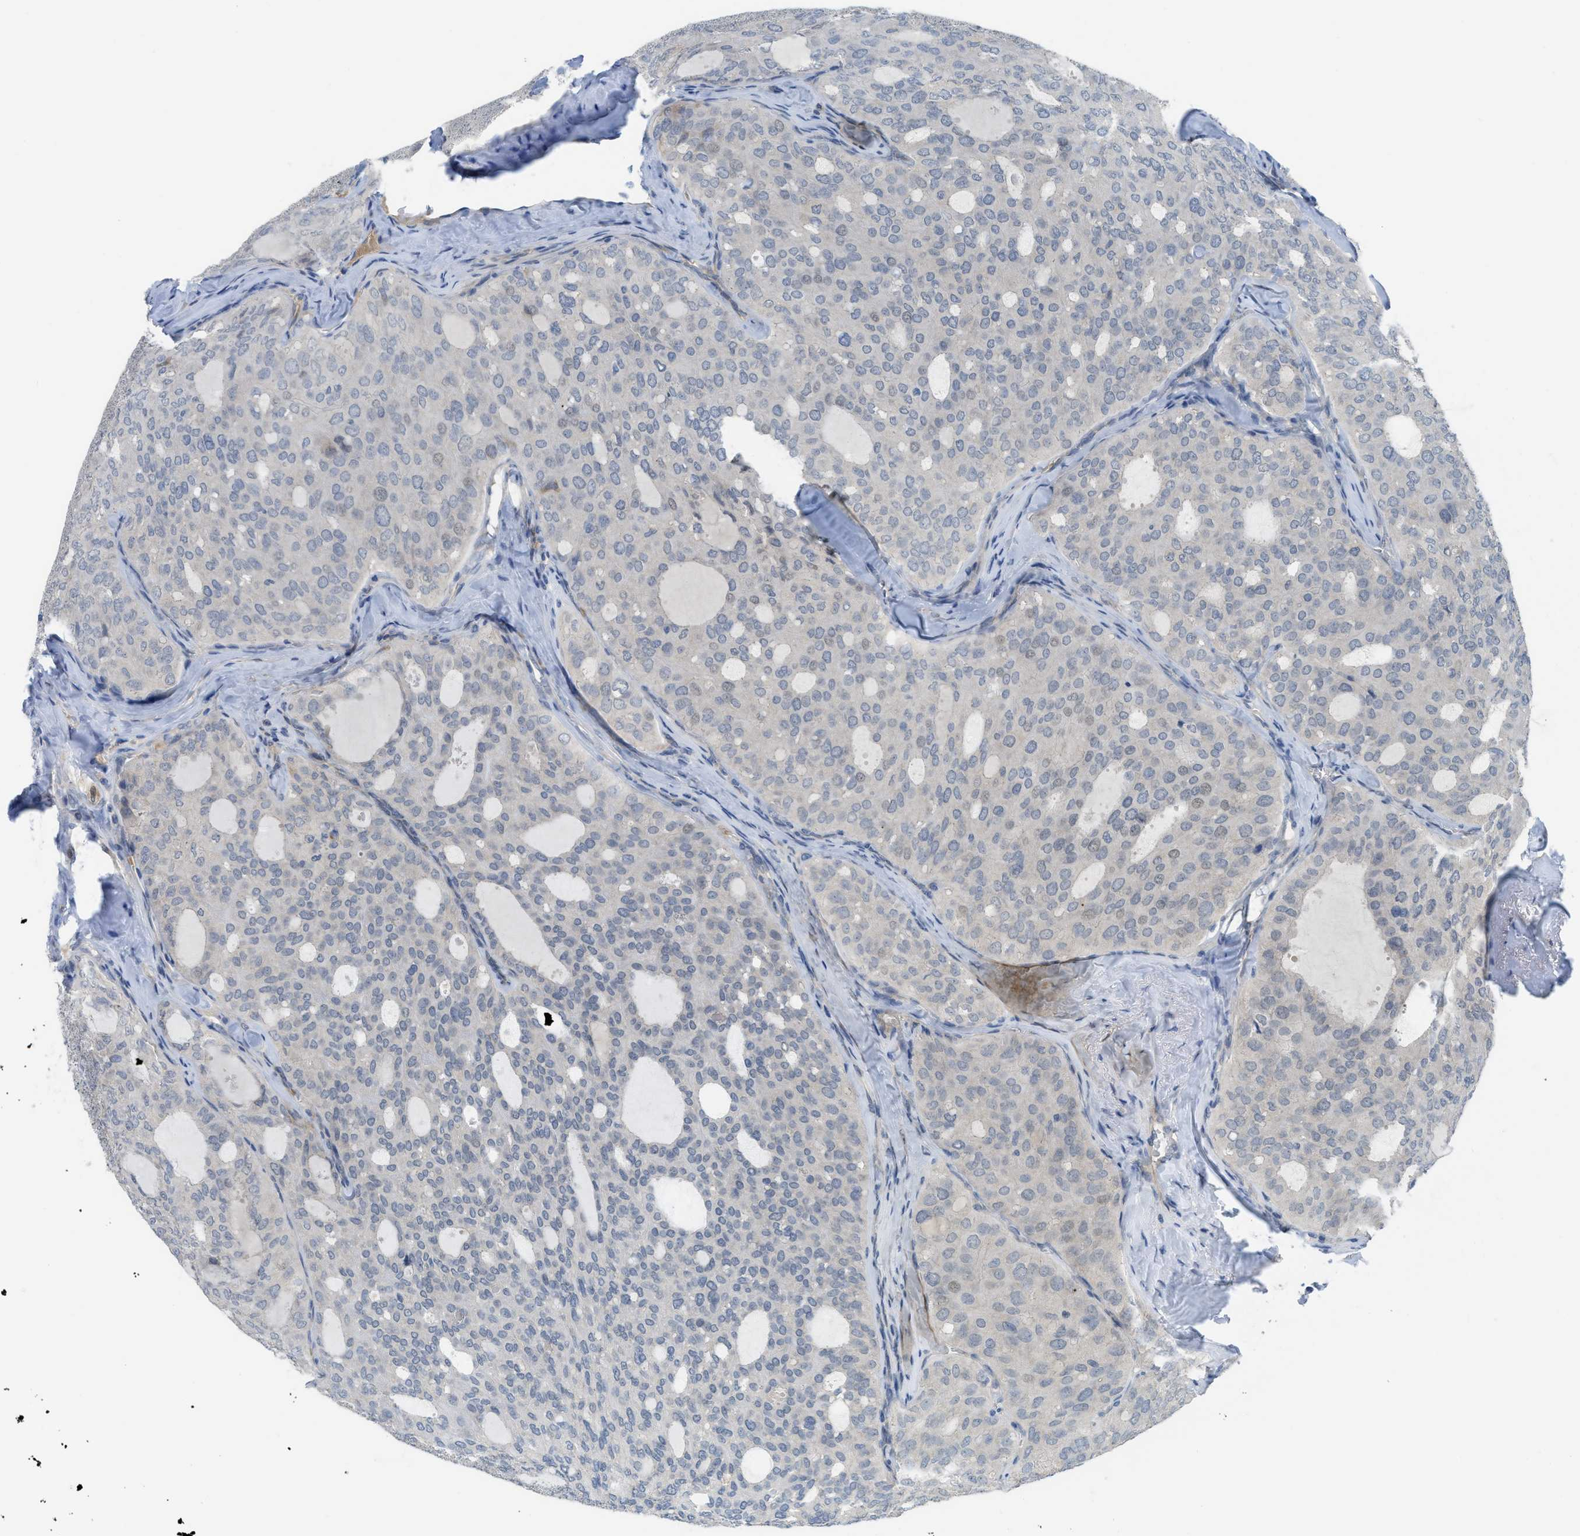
{"staining": {"intensity": "negative", "quantity": "none", "location": "none"}, "tissue": "thyroid cancer", "cell_type": "Tumor cells", "image_type": "cancer", "snomed": [{"axis": "morphology", "description": "Follicular adenoma carcinoma, NOS"}, {"axis": "topography", "description": "Thyroid gland"}], "caption": "Tumor cells are negative for protein expression in human thyroid cancer. (Brightfield microscopy of DAB (3,3'-diaminobenzidine) immunohistochemistry (IHC) at high magnification).", "gene": "TNFAIP1", "patient": {"sex": "male", "age": 75}}